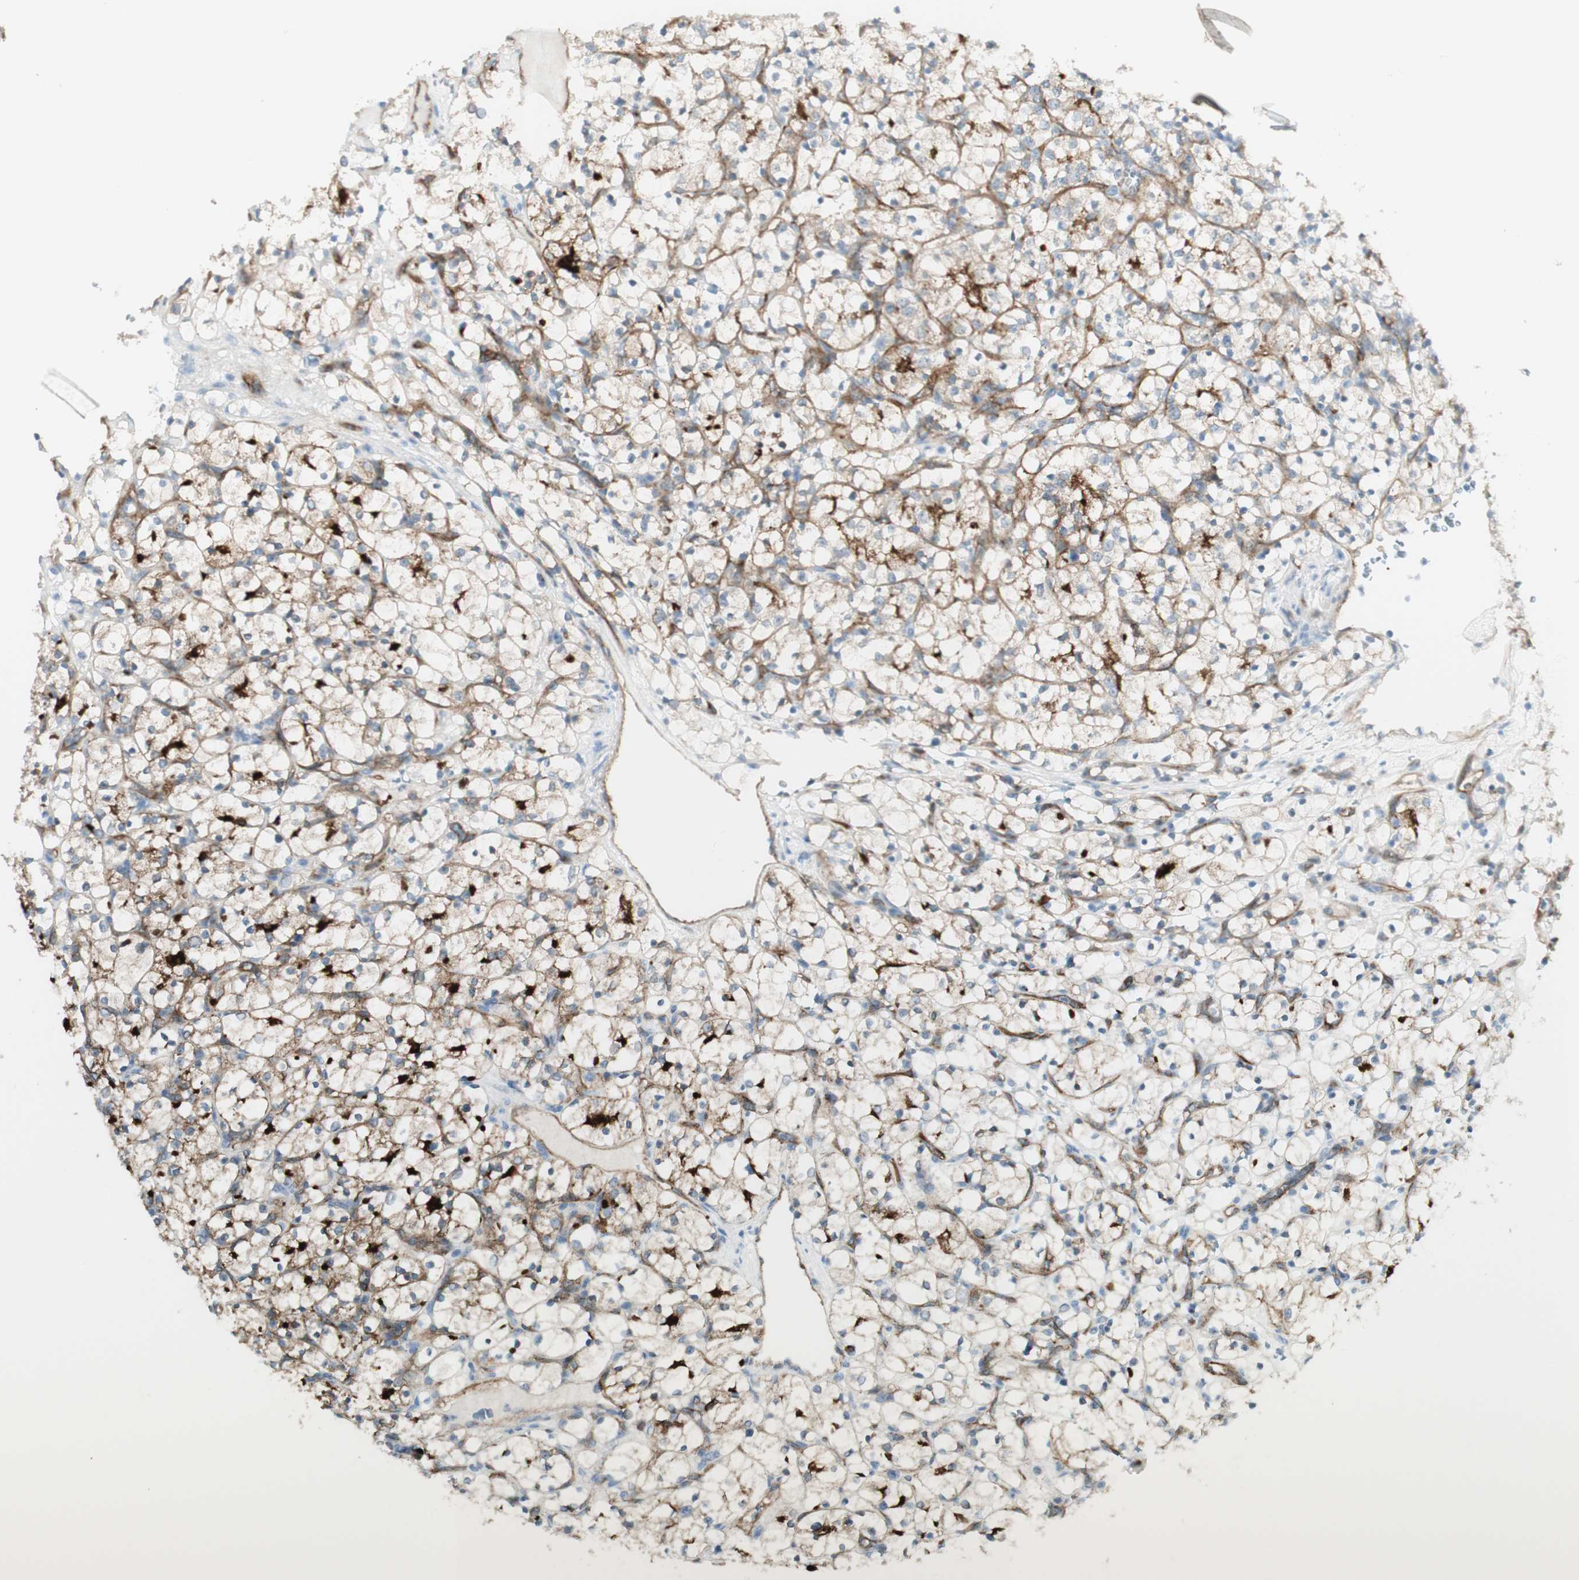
{"staining": {"intensity": "moderate", "quantity": "25%-75%", "location": "cytoplasmic/membranous"}, "tissue": "renal cancer", "cell_type": "Tumor cells", "image_type": "cancer", "snomed": [{"axis": "morphology", "description": "Adenocarcinoma, NOS"}, {"axis": "topography", "description": "Kidney"}], "caption": "A medium amount of moderate cytoplasmic/membranous positivity is seen in approximately 25%-75% of tumor cells in adenocarcinoma (renal) tissue. Nuclei are stained in blue.", "gene": "MYO6", "patient": {"sex": "female", "age": 69}}